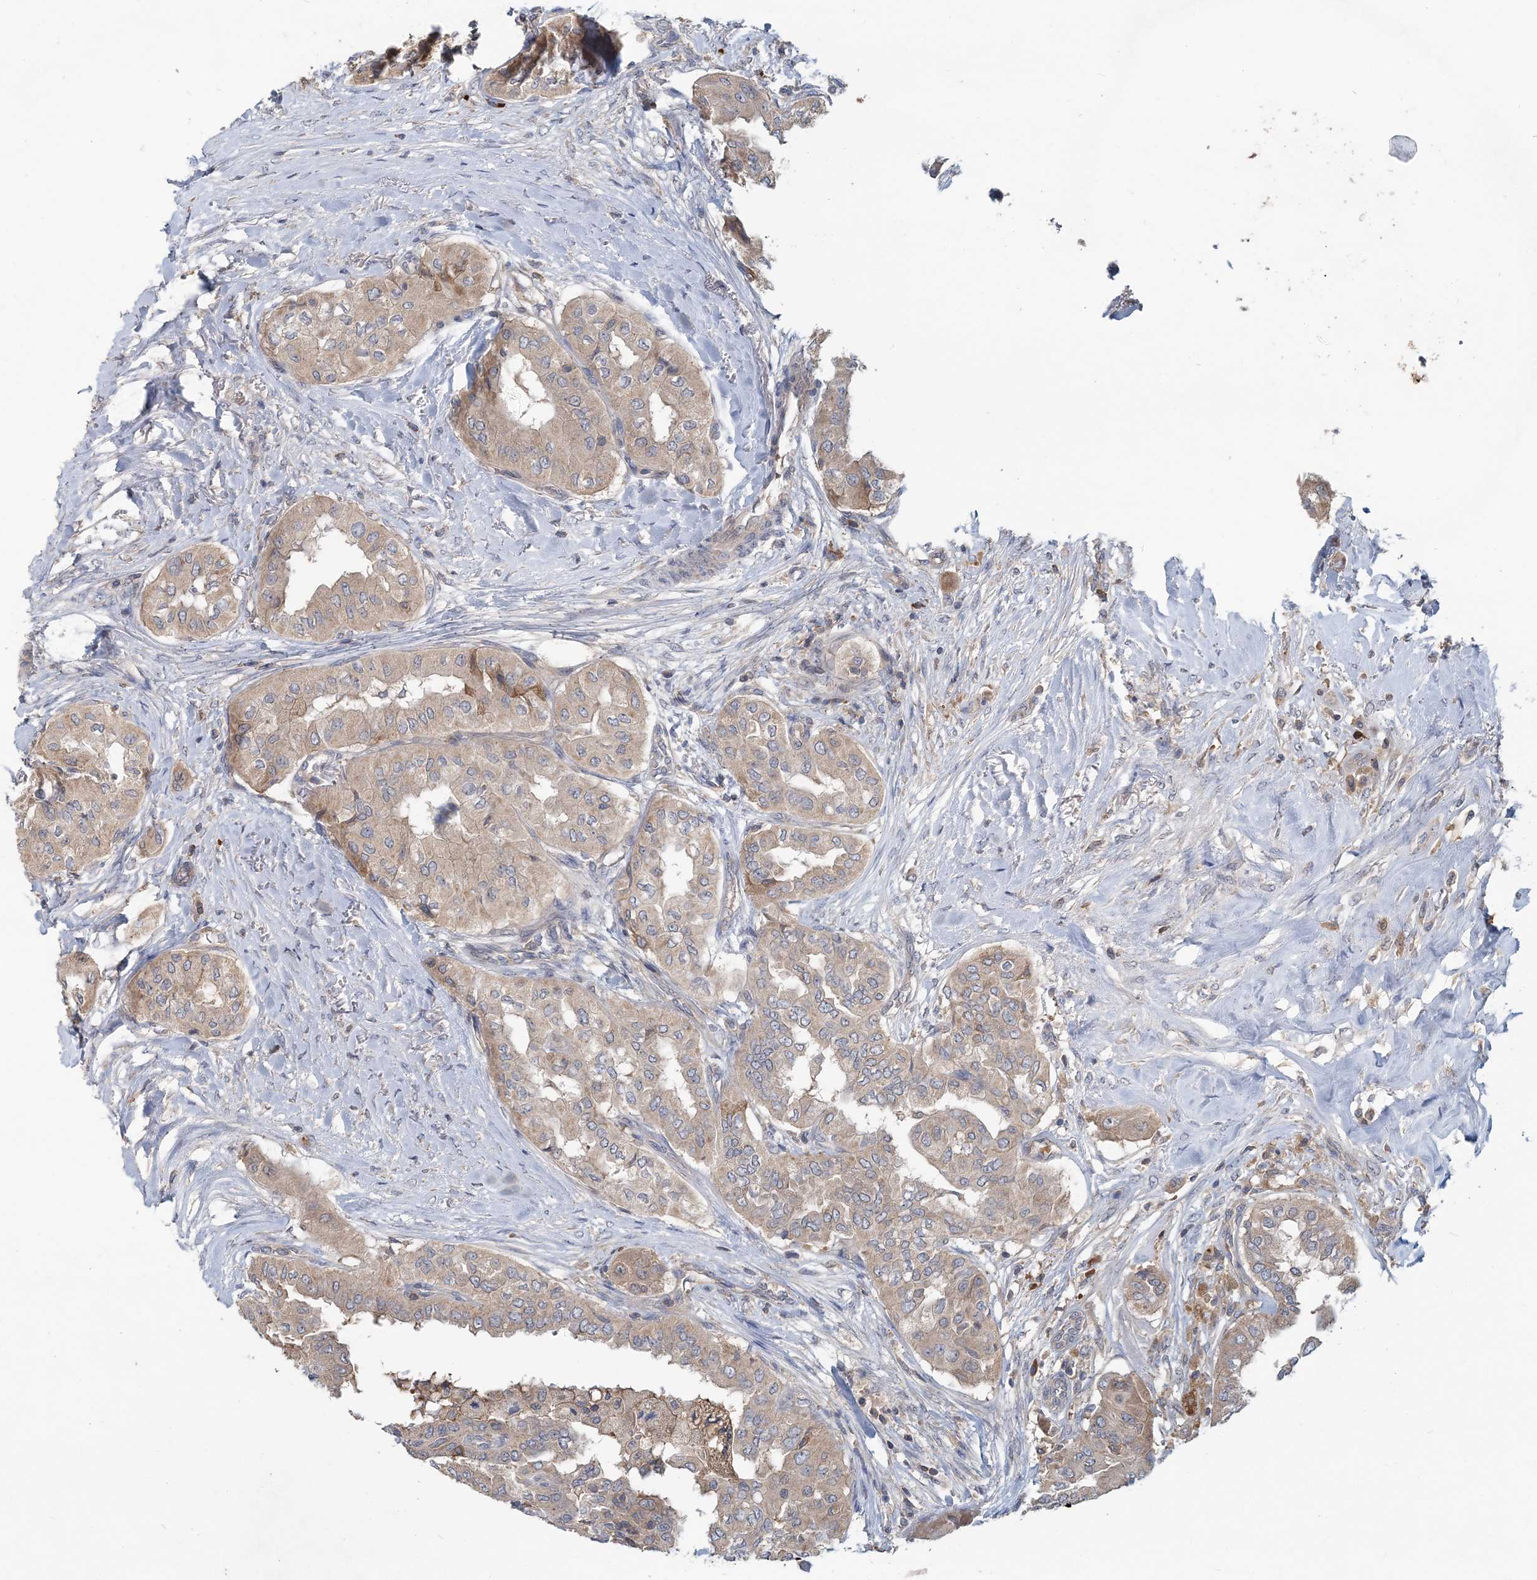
{"staining": {"intensity": "weak", "quantity": ">75%", "location": "cytoplasmic/membranous"}, "tissue": "thyroid cancer", "cell_type": "Tumor cells", "image_type": "cancer", "snomed": [{"axis": "morphology", "description": "Papillary adenocarcinoma, NOS"}, {"axis": "topography", "description": "Thyroid gland"}], "caption": "Immunohistochemical staining of papillary adenocarcinoma (thyroid) demonstrates weak cytoplasmic/membranous protein positivity in approximately >75% of tumor cells.", "gene": "RNF25", "patient": {"sex": "female", "age": 59}}